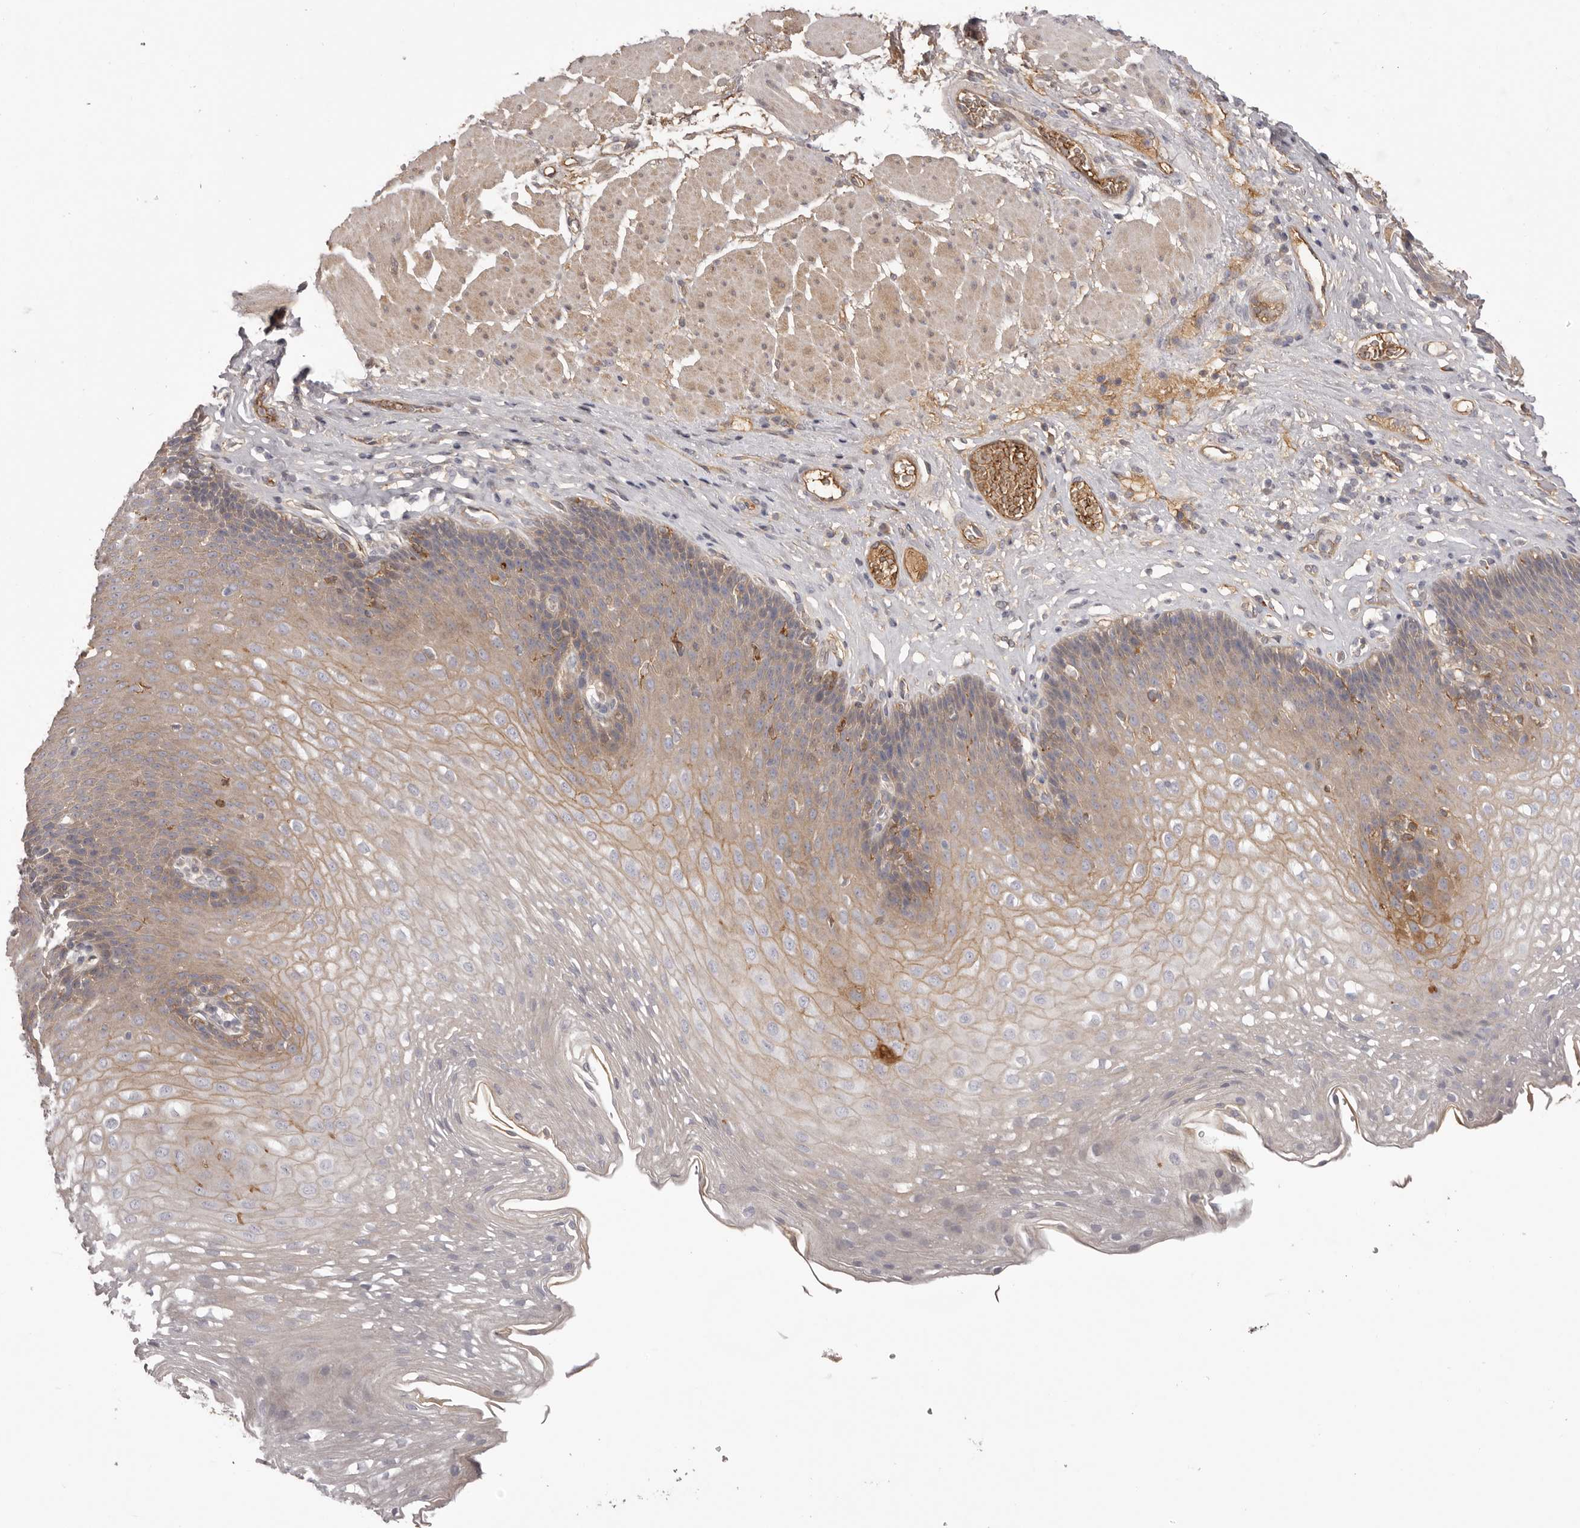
{"staining": {"intensity": "moderate", "quantity": "25%-75%", "location": "cytoplasmic/membranous"}, "tissue": "esophagus", "cell_type": "Squamous epithelial cells", "image_type": "normal", "snomed": [{"axis": "morphology", "description": "Normal tissue, NOS"}, {"axis": "topography", "description": "Esophagus"}], "caption": "IHC staining of normal esophagus, which demonstrates medium levels of moderate cytoplasmic/membranous positivity in about 25%-75% of squamous epithelial cells indicating moderate cytoplasmic/membranous protein staining. The staining was performed using DAB (3,3'-diaminobenzidine) (brown) for protein detection and nuclei were counterstained in hematoxylin (blue).", "gene": "OTUD3", "patient": {"sex": "female", "age": 66}}